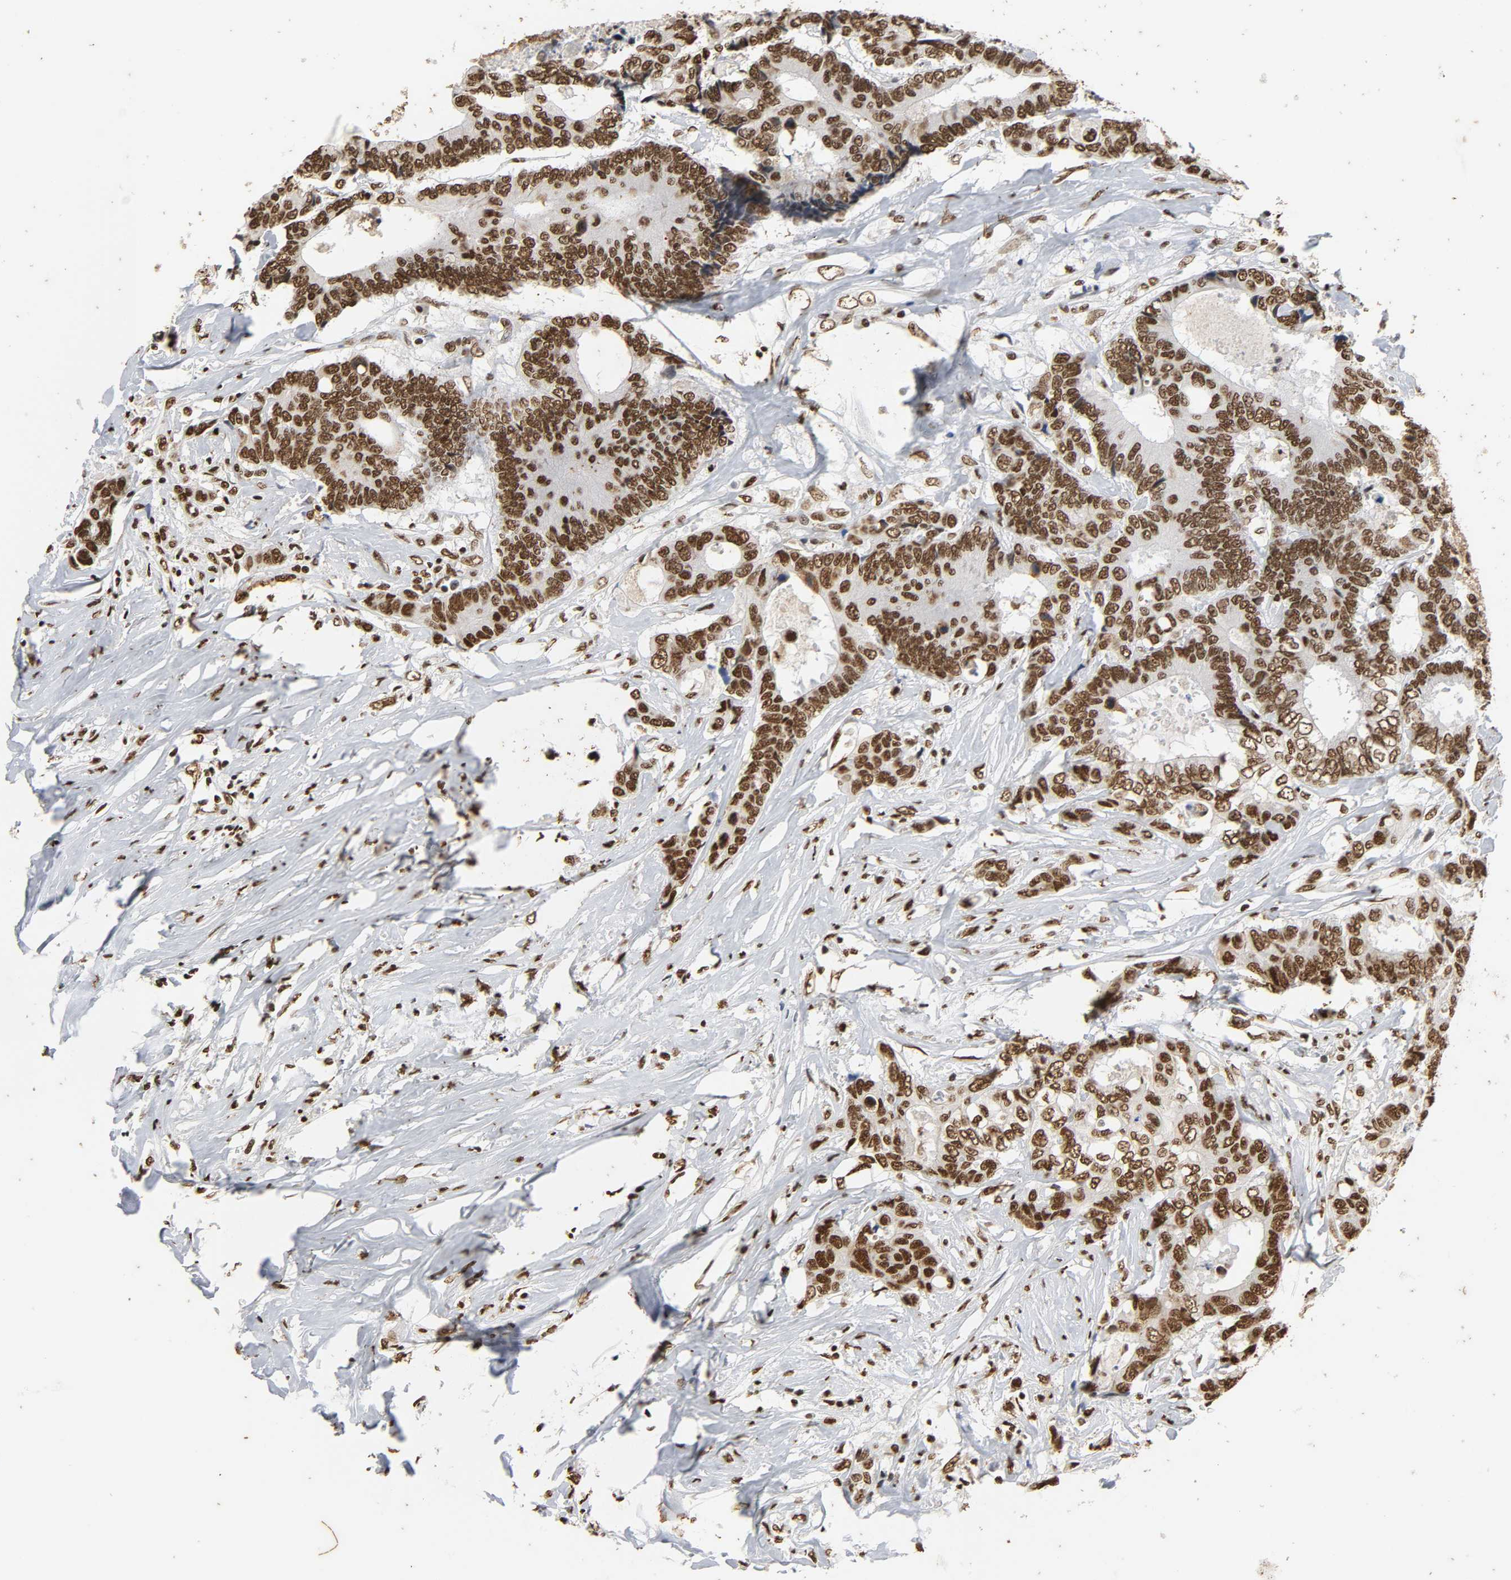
{"staining": {"intensity": "strong", "quantity": ">75%", "location": "nuclear"}, "tissue": "colorectal cancer", "cell_type": "Tumor cells", "image_type": "cancer", "snomed": [{"axis": "morphology", "description": "Adenocarcinoma, NOS"}, {"axis": "topography", "description": "Rectum"}], "caption": "An immunohistochemistry micrograph of tumor tissue is shown. Protein staining in brown shows strong nuclear positivity in colorectal cancer (adenocarcinoma) within tumor cells. (Stains: DAB (3,3'-diaminobenzidine) in brown, nuclei in blue, Microscopy: brightfield microscopy at high magnification).", "gene": "HNRNPC", "patient": {"sex": "male", "age": 55}}